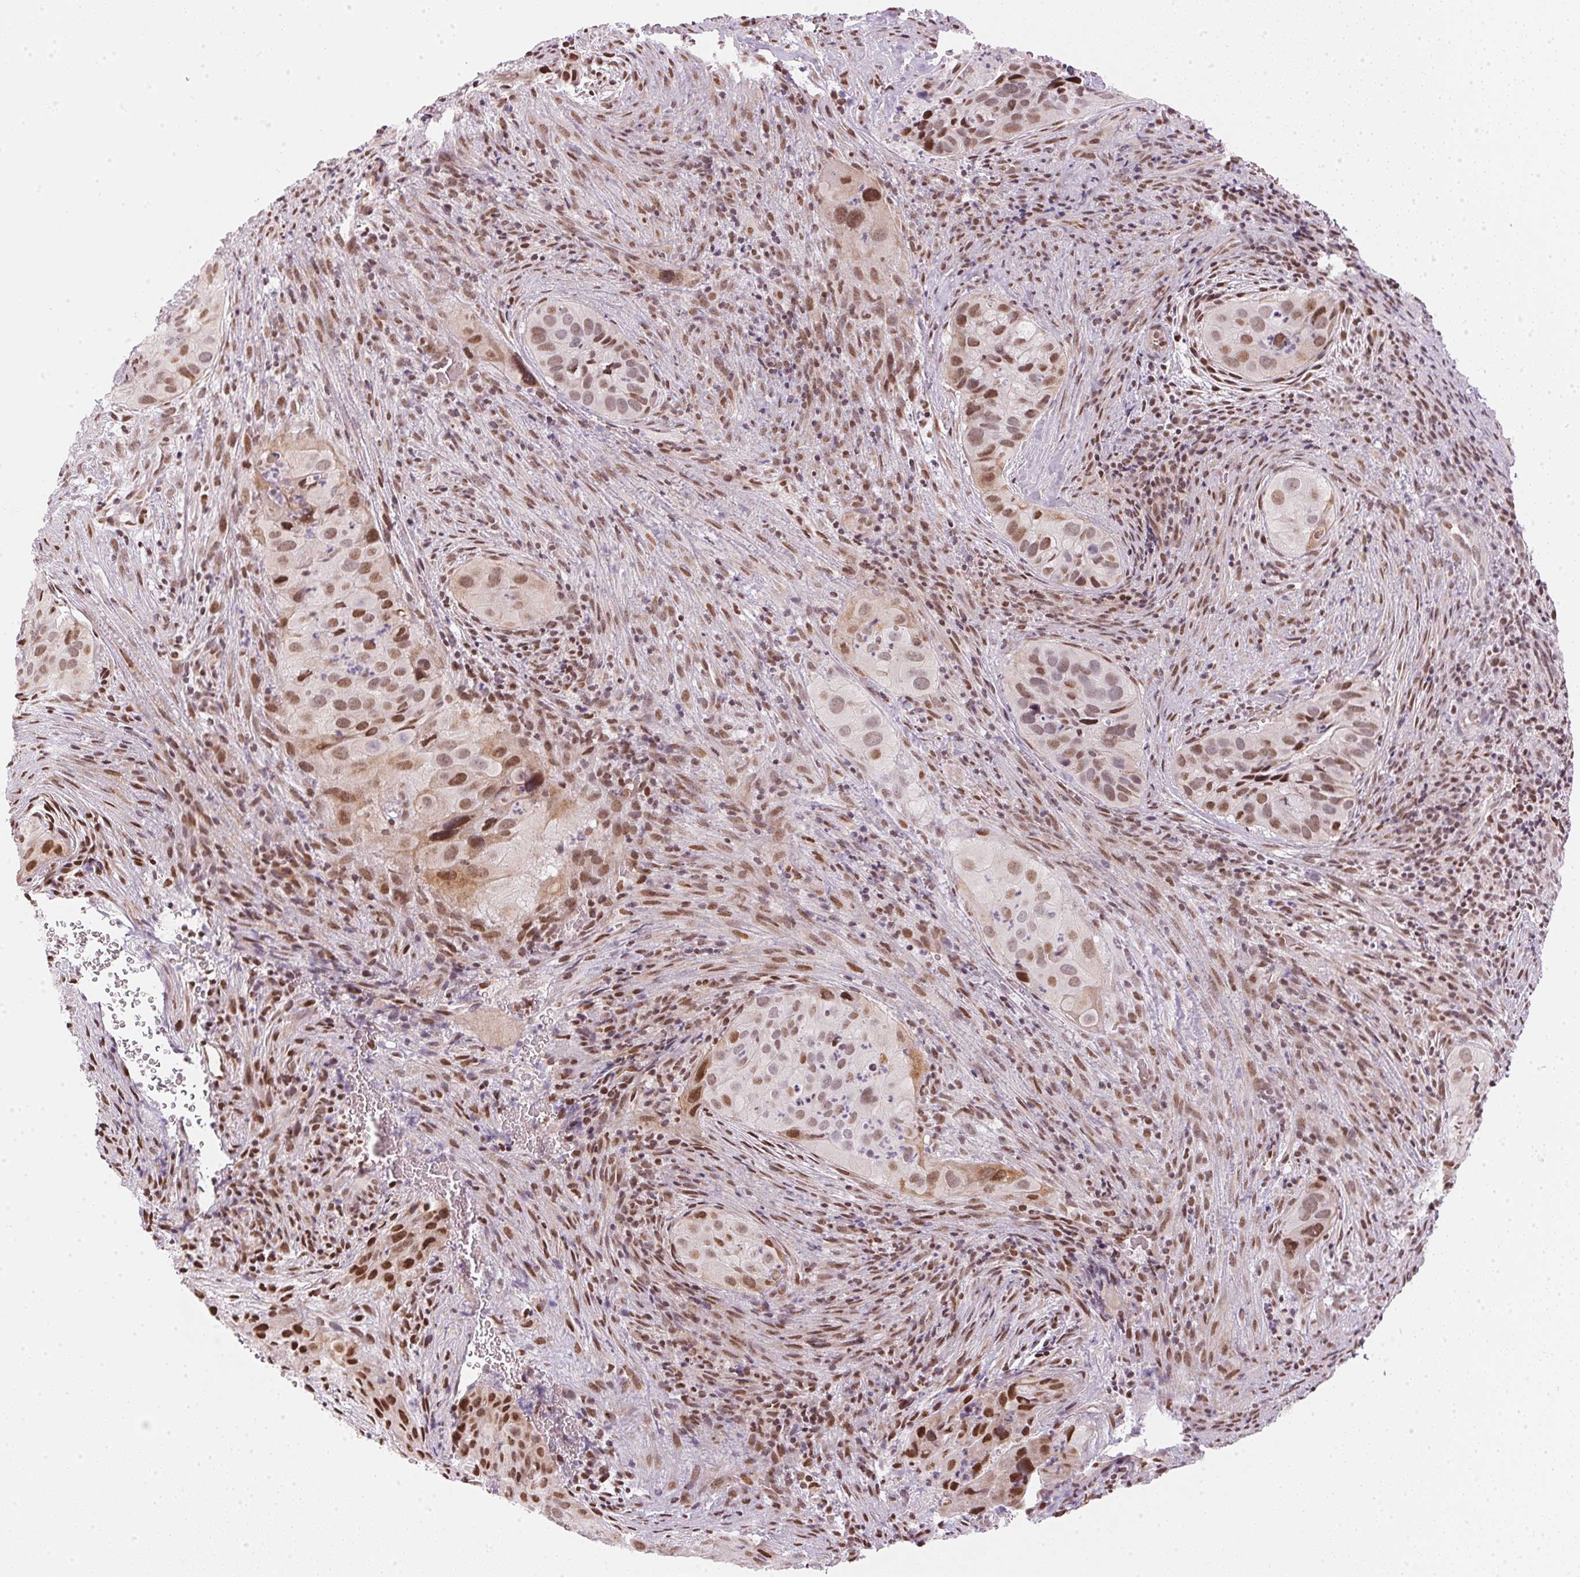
{"staining": {"intensity": "moderate", "quantity": ">75%", "location": "nuclear"}, "tissue": "cervical cancer", "cell_type": "Tumor cells", "image_type": "cancer", "snomed": [{"axis": "morphology", "description": "Squamous cell carcinoma, NOS"}, {"axis": "topography", "description": "Cervix"}], "caption": "An immunohistochemistry histopathology image of neoplastic tissue is shown. Protein staining in brown labels moderate nuclear positivity in cervical cancer within tumor cells.", "gene": "KAT6A", "patient": {"sex": "female", "age": 38}}